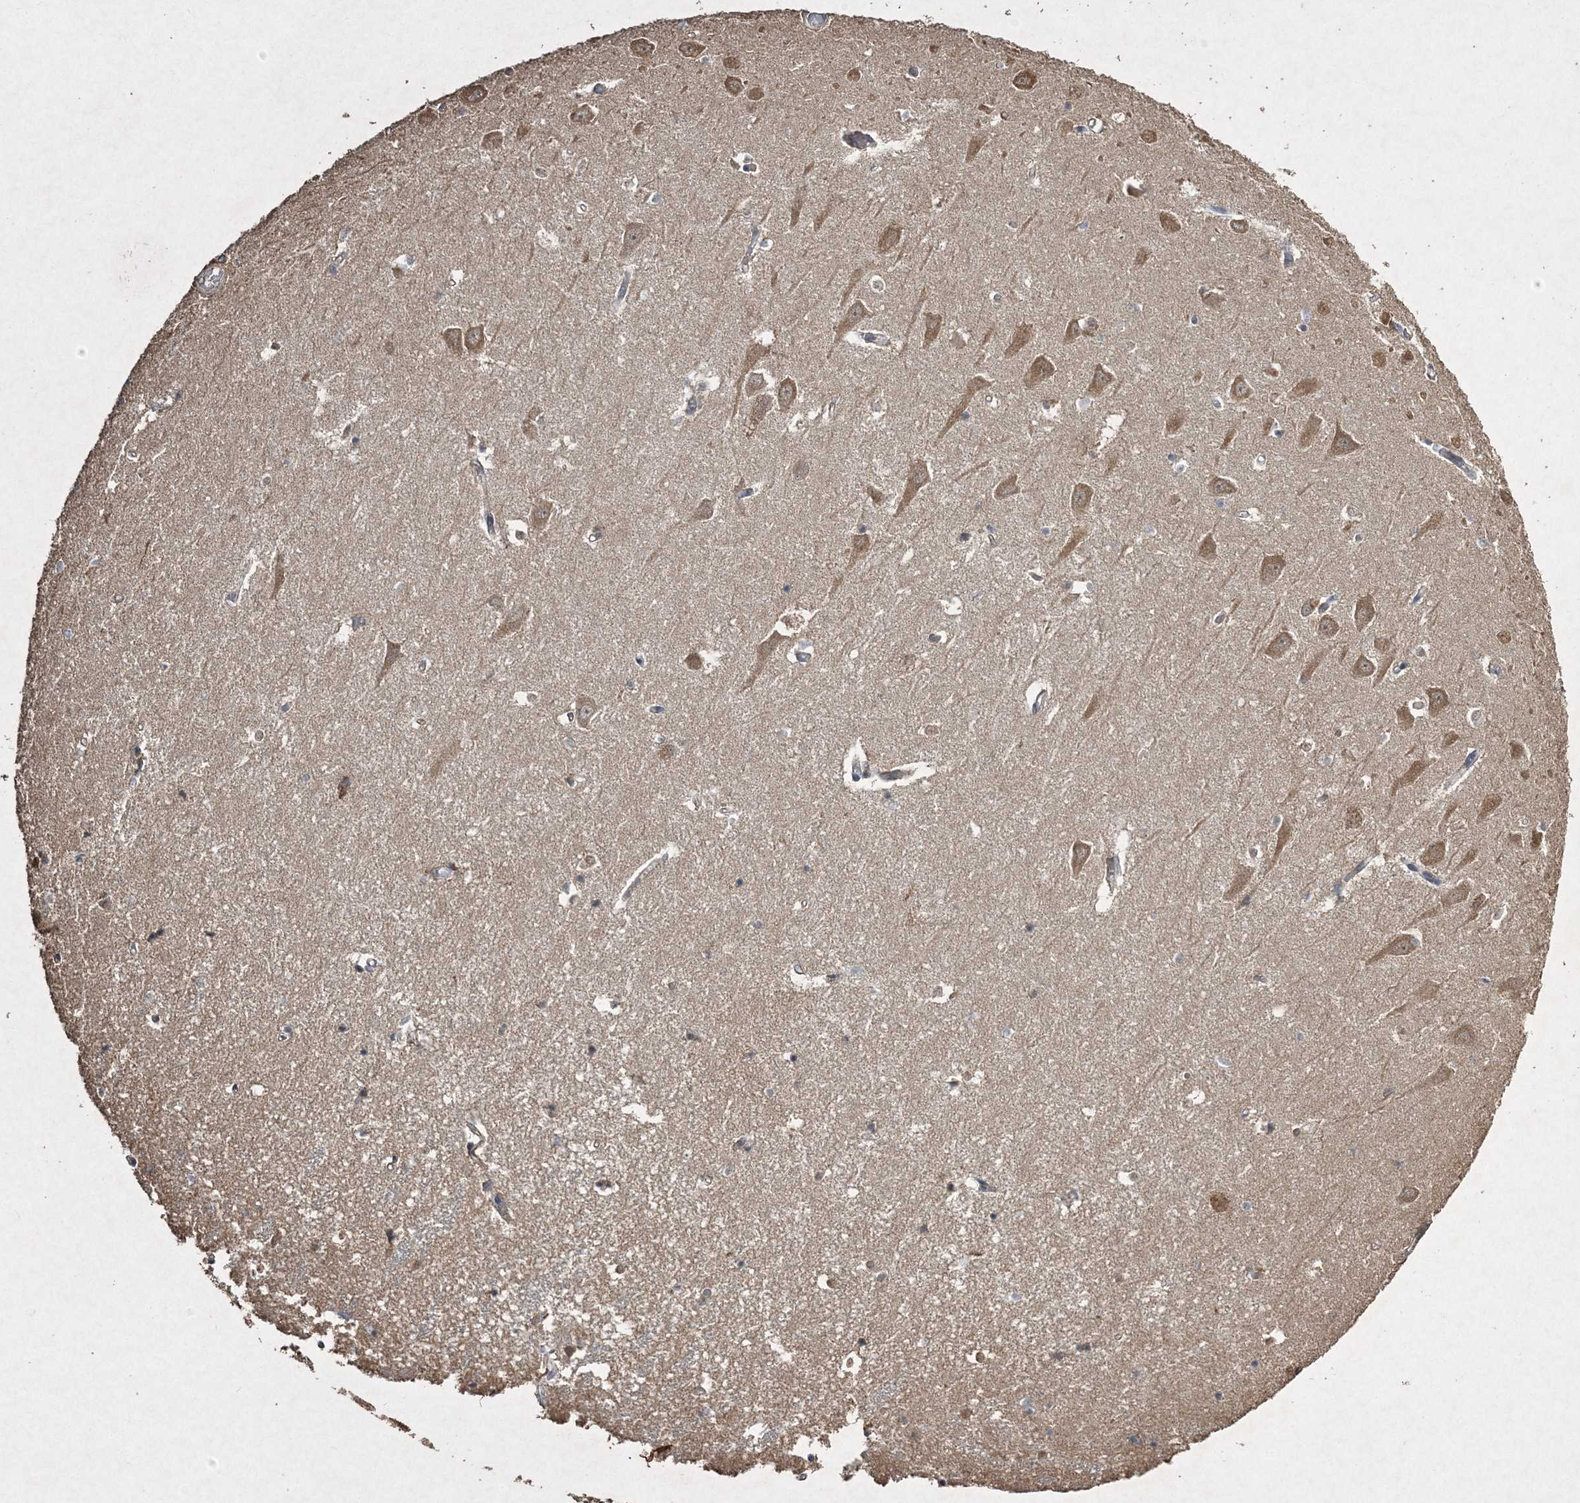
{"staining": {"intensity": "moderate", "quantity": "<25%", "location": "cytoplasmic/membranous"}, "tissue": "hippocampus", "cell_type": "Glial cells", "image_type": "normal", "snomed": [{"axis": "morphology", "description": "Normal tissue, NOS"}, {"axis": "topography", "description": "Hippocampus"}], "caption": "Immunohistochemistry histopathology image of unremarkable hippocampus: human hippocampus stained using immunohistochemistry reveals low levels of moderate protein expression localized specifically in the cytoplasmic/membranous of glial cells, appearing as a cytoplasmic/membranous brown color.", "gene": "GRSF1", "patient": {"sex": "male", "age": 70}}